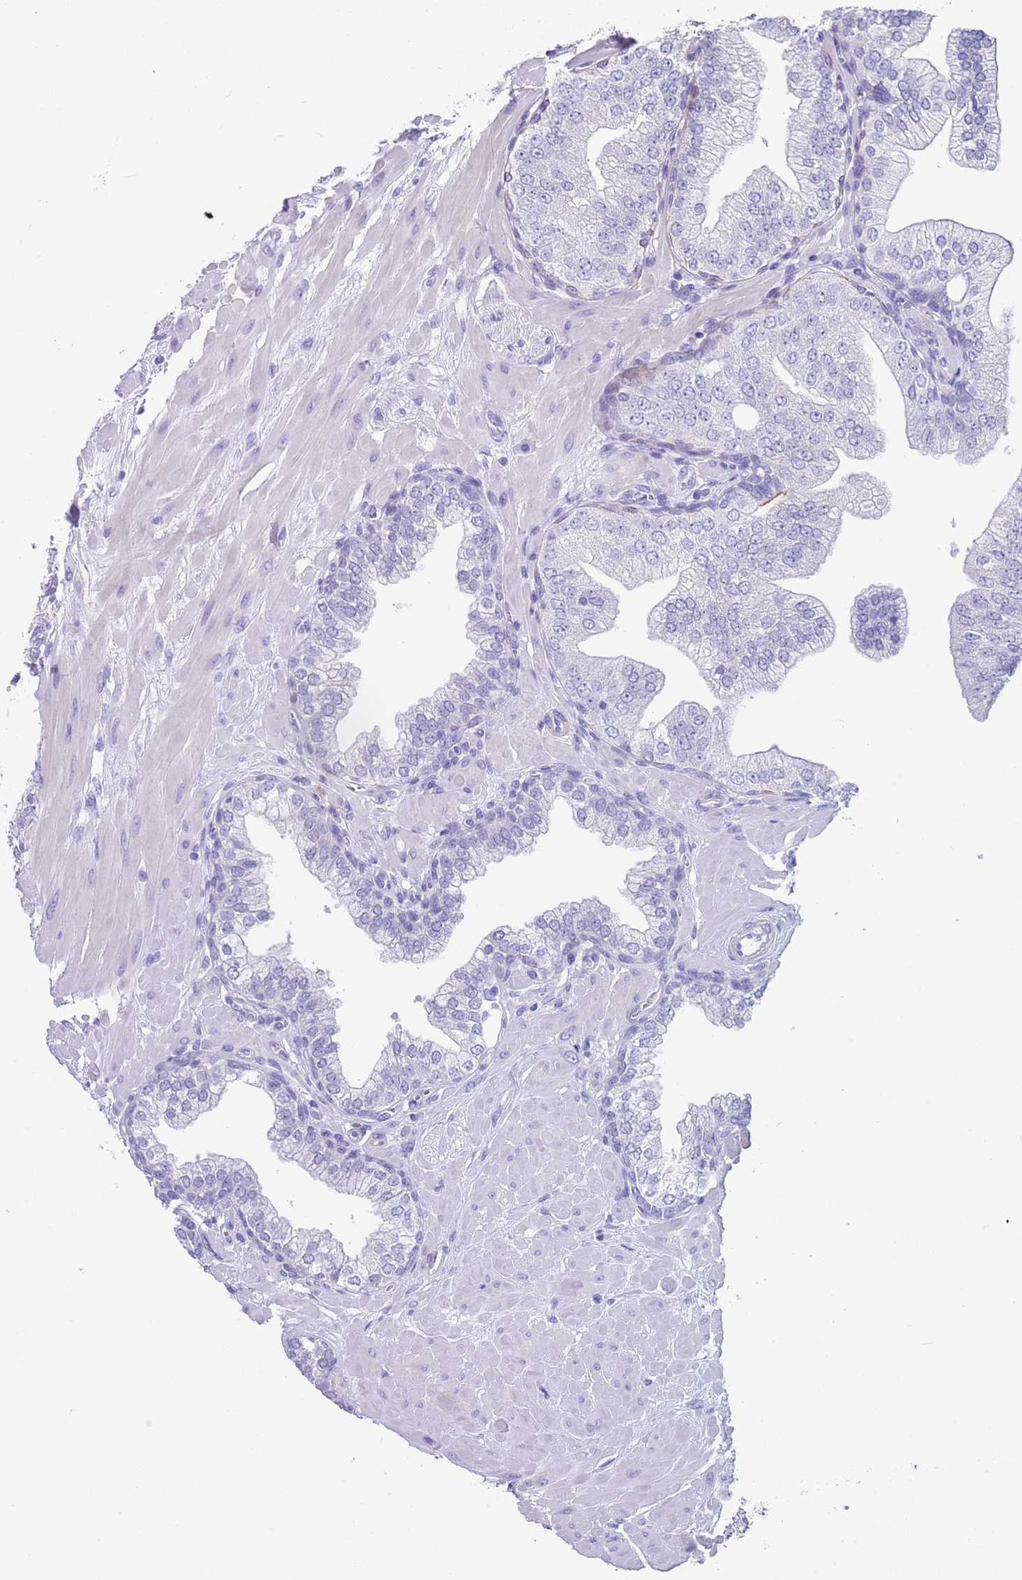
{"staining": {"intensity": "moderate", "quantity": "<25%", "location": "cytoplasmic/membranous"}, "tissue": "prostate", "cell_type": "Glandular cells", "image_type": "normal", "snomed": [{"axis": "morphology", "description": "Normal tissue, NOS"}, {"axis": "topography", "description": "Prostate"}], "caption": "Protein staining by immunohistochemistry reveals moderate cytoplasmic/membranous staining in about <25% of glandular cells in unremarkable prostate.", "gene": "CPXM2", "patient": {"sex": "male", "age": 60}}